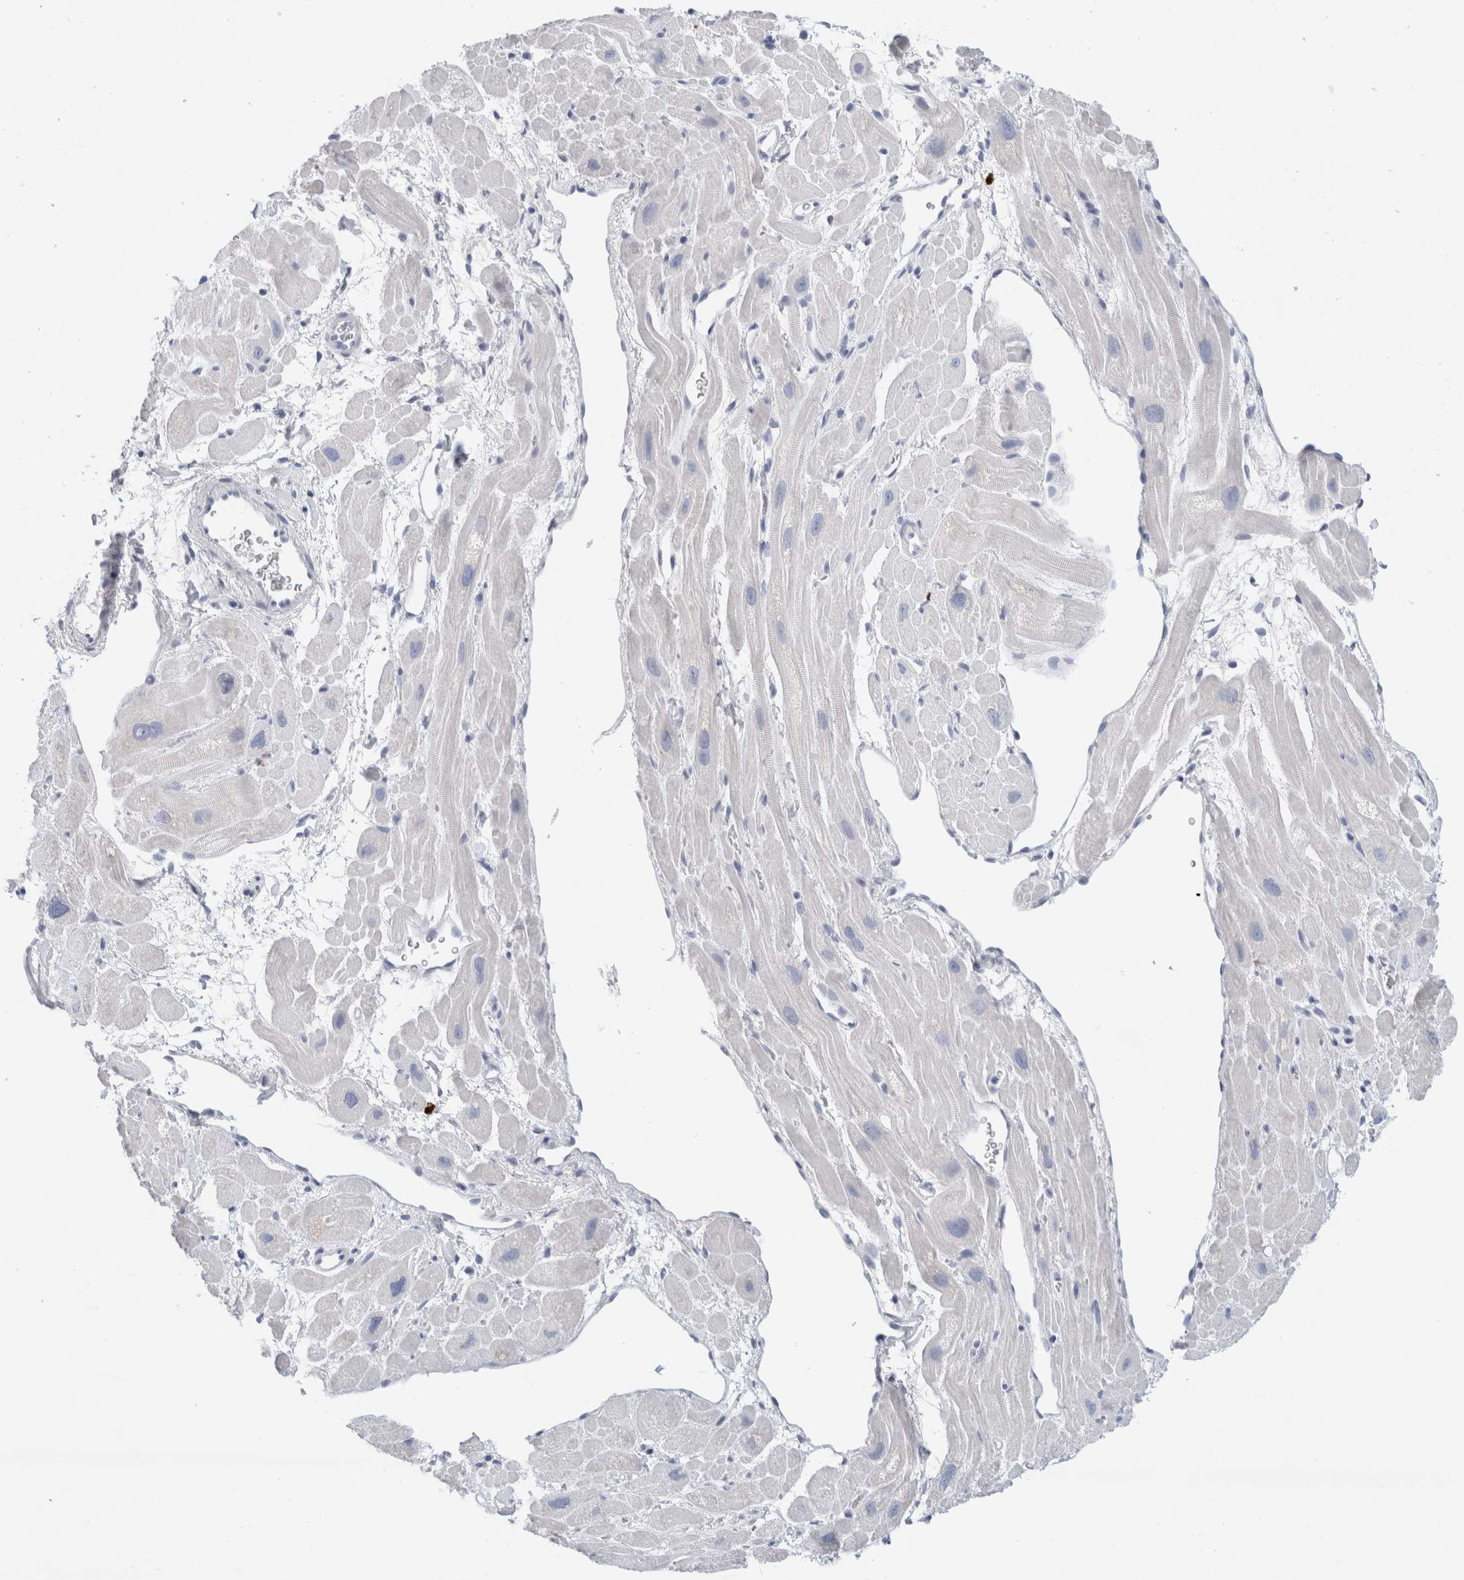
{"staining": {"intensity": "negative", "quantity": "none", "location": "none"}, "tissue": "heart muscle", "cell_type": "Cardiomyocytes", "image_type": "normal", "snomed": [{"axis": "morphology", "description": "Normal tissue, NOS"}, {"axis": "topography", "description": "Heart"}], "caption": "High power microscopy image of an immunohistochemistry (IHC) micrograph of benign heart muscle, revealing no significant staining in cardiomyocytes. (IHC, brightfield microscopy, high magnification).", "gene": "SLC22A12", "patient": {"sex": "male", "age": 49}}